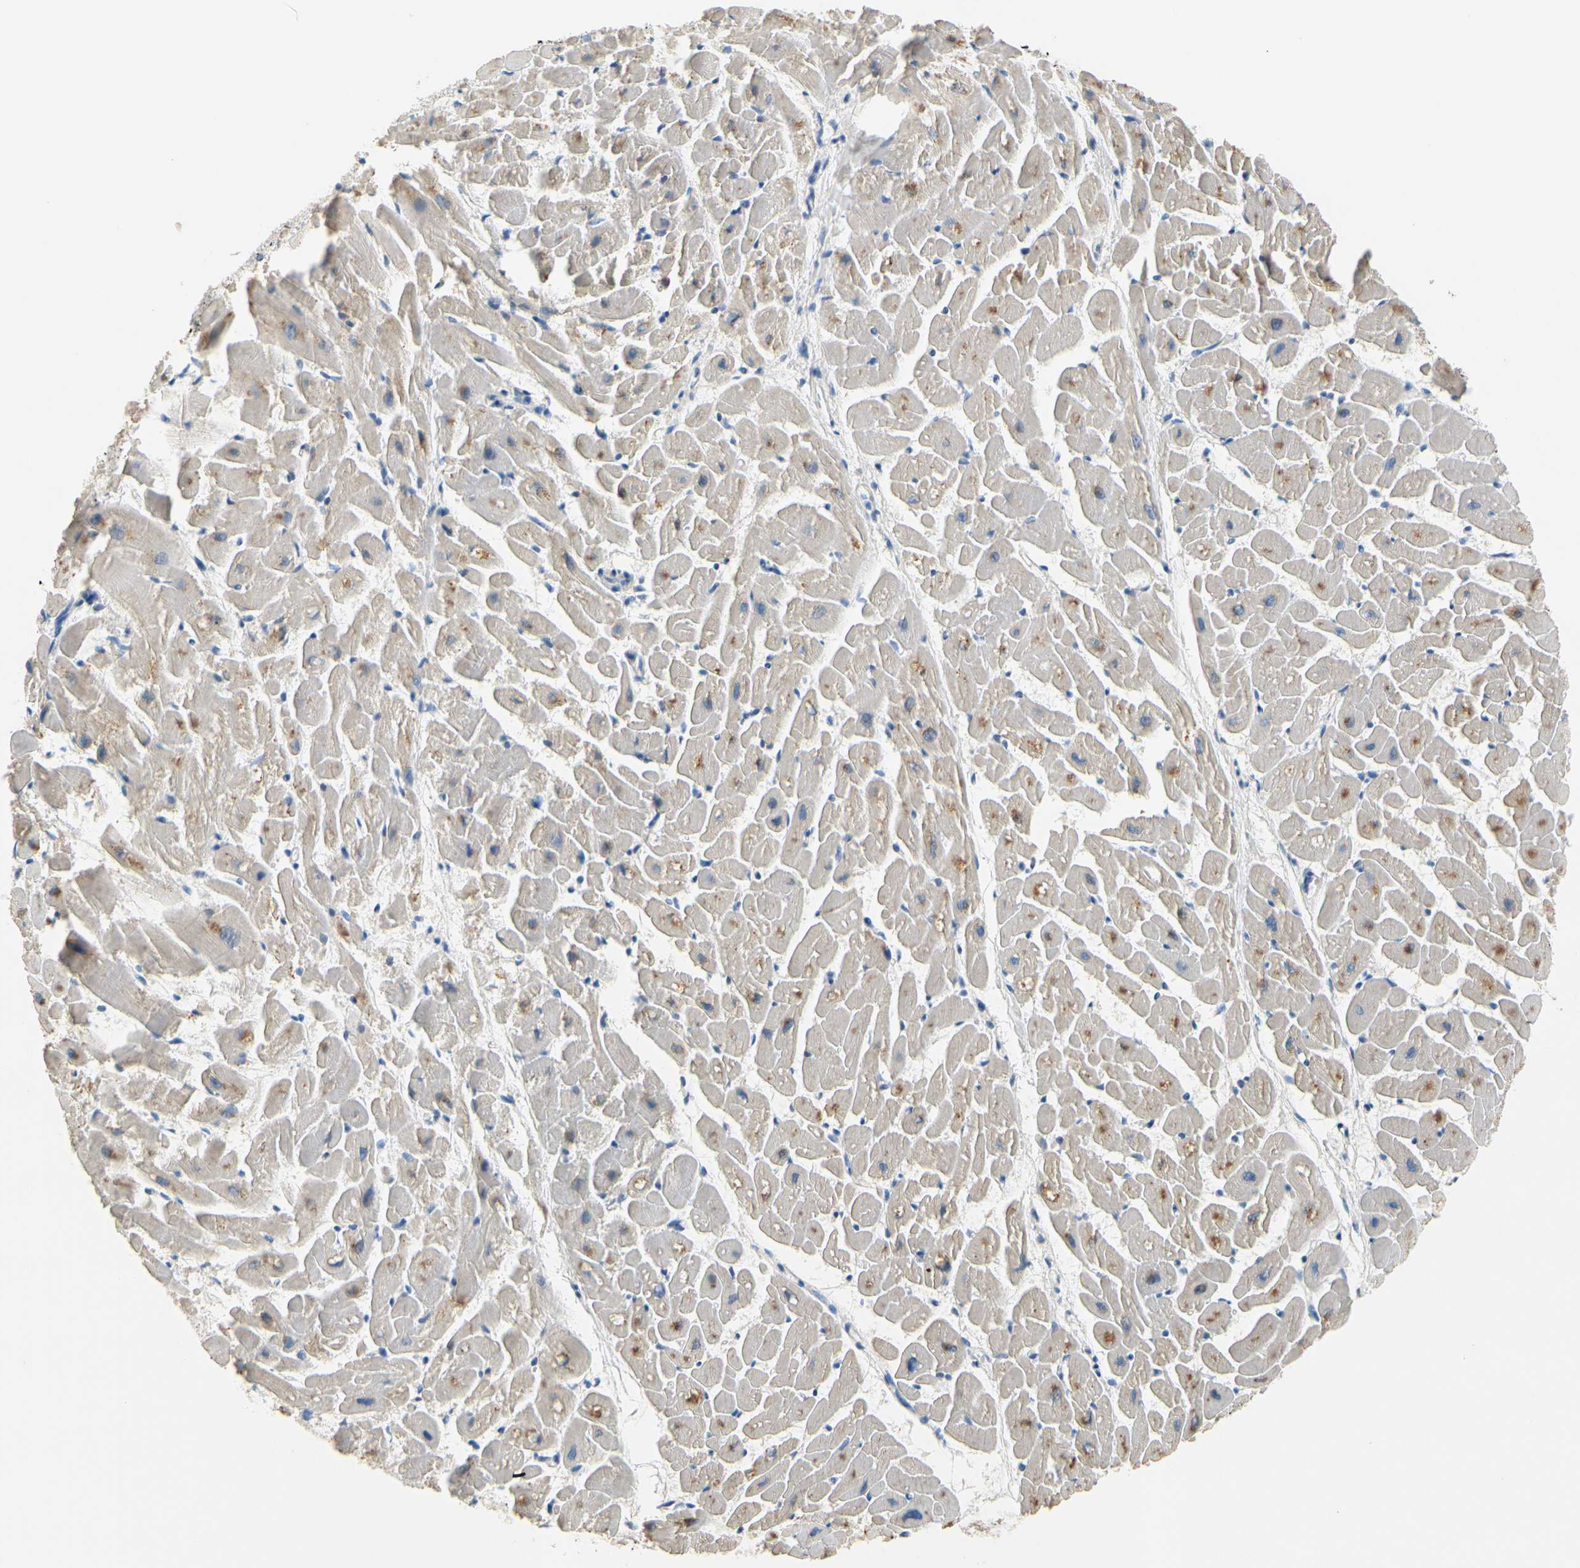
{"staining": {"intensity": "negative", "quantity": "none", "location": "none"}, "tissue": "heart muscle", "cell_type": "Cardiomyocytes", "image_type": "normal", "snomed": [{"axis": "morphology", "description": "Normal tissue, NOS"}, {"axis": "topography", "description": "Heart"}], "caption": "DAB immunohistochemical staining of normal heart muscle exhibits no significant staining in cardiomyocytes.", "gene": "CKAP2", "patient": {"sex": "female", "age": 19}}